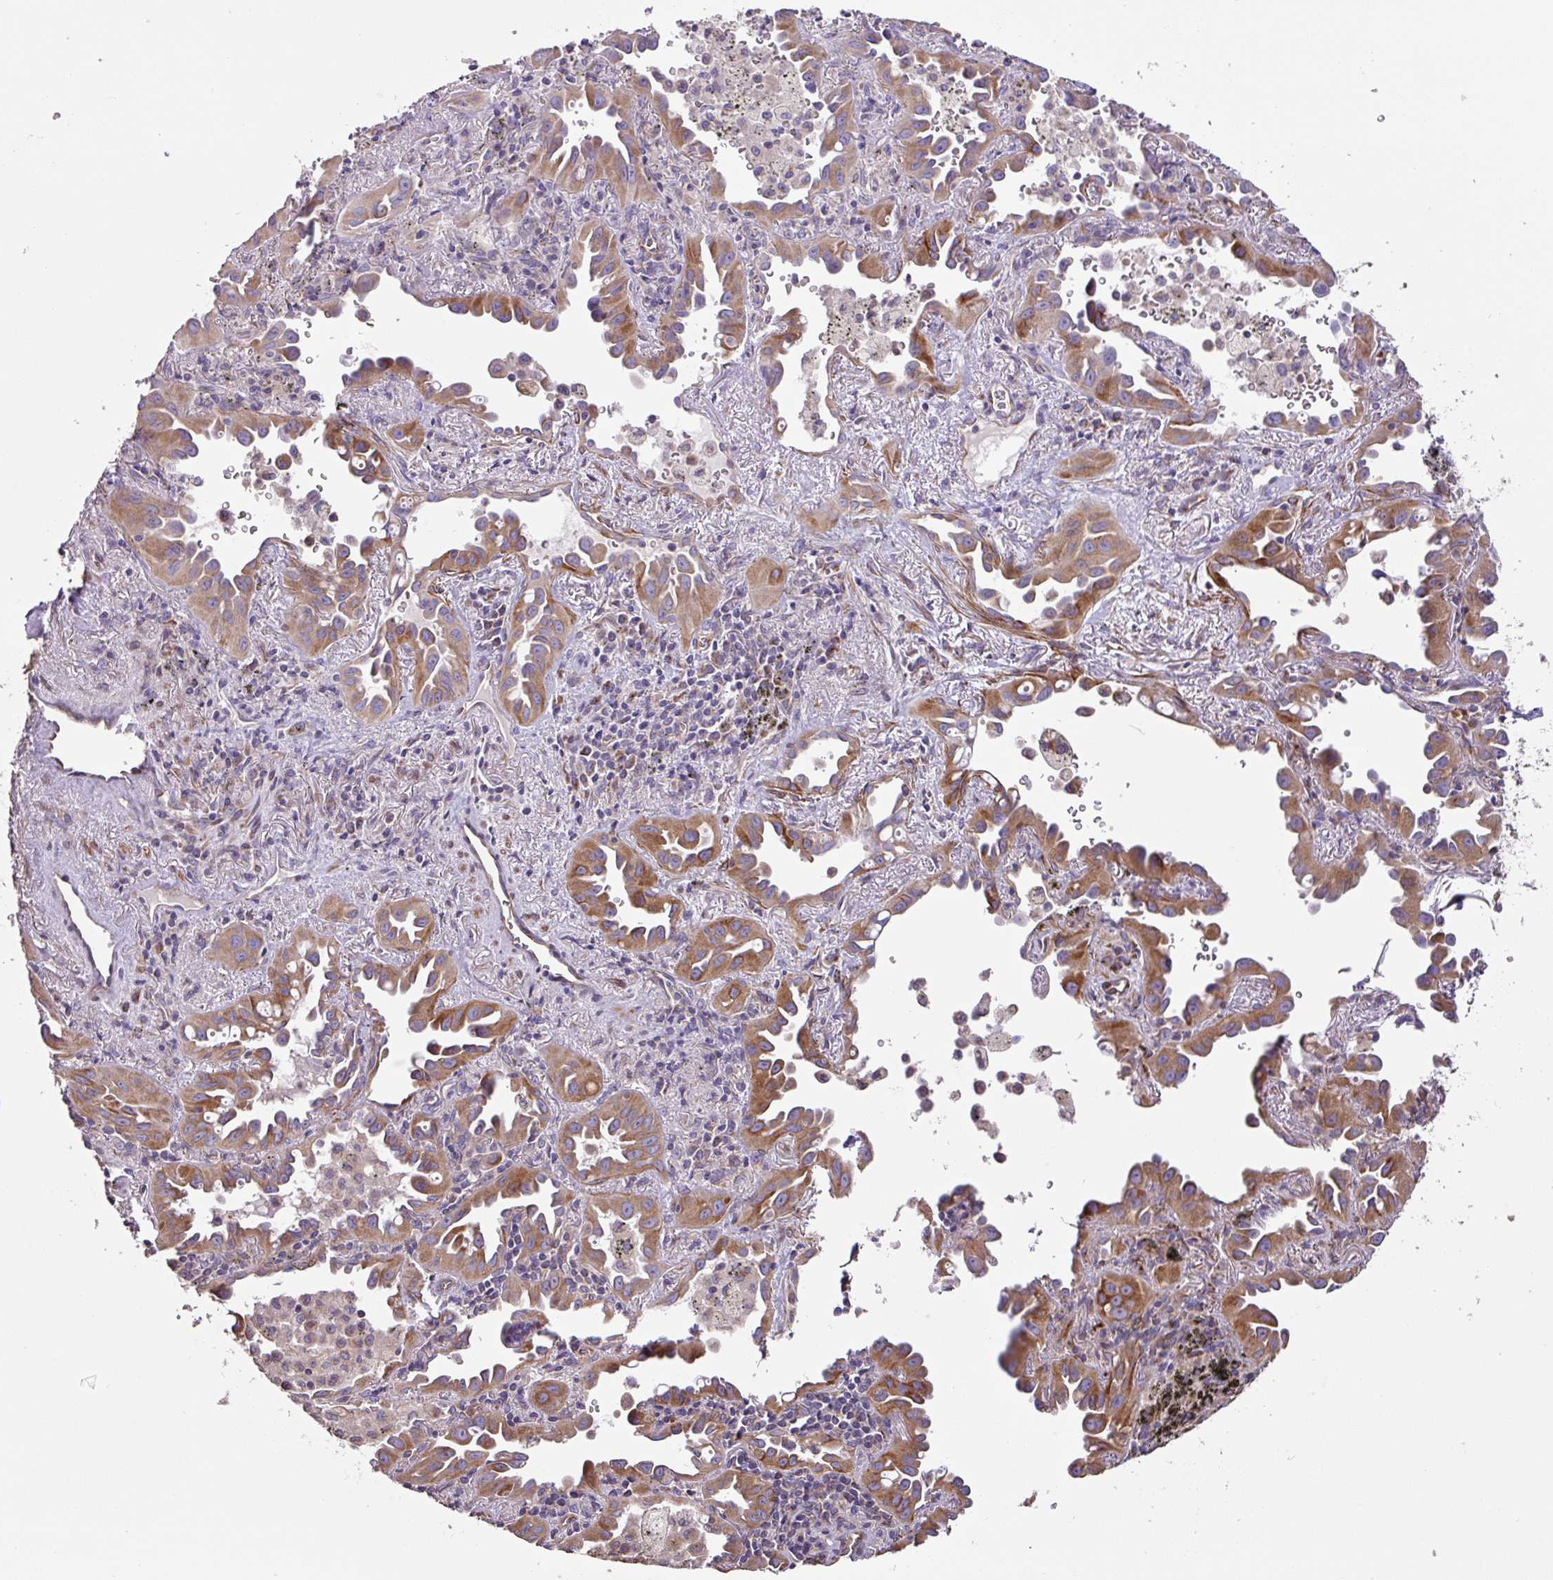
{"staining": {"intensity": "moderate", "quantity": ">75%", "location": "cytoplasmic/membranous"}, "tissue": "lung cancer", "cell_type": "Tumor cells", "image_type": "cancer", "snomed": [{"axis": "morphology", "description": "Adenocarcinoma, NOS"}, {"axis": "topography", "description": "Lung"}], "caption": "Lung cancer (adenocarcinoma) was stained to show a protein in brown. There is medium levels of moderate cytoplasmic/membranous positivity in approximately >75% of tumor cells.", "gene": "MRRF", "patient": {"sex": "male", "age": 68}}